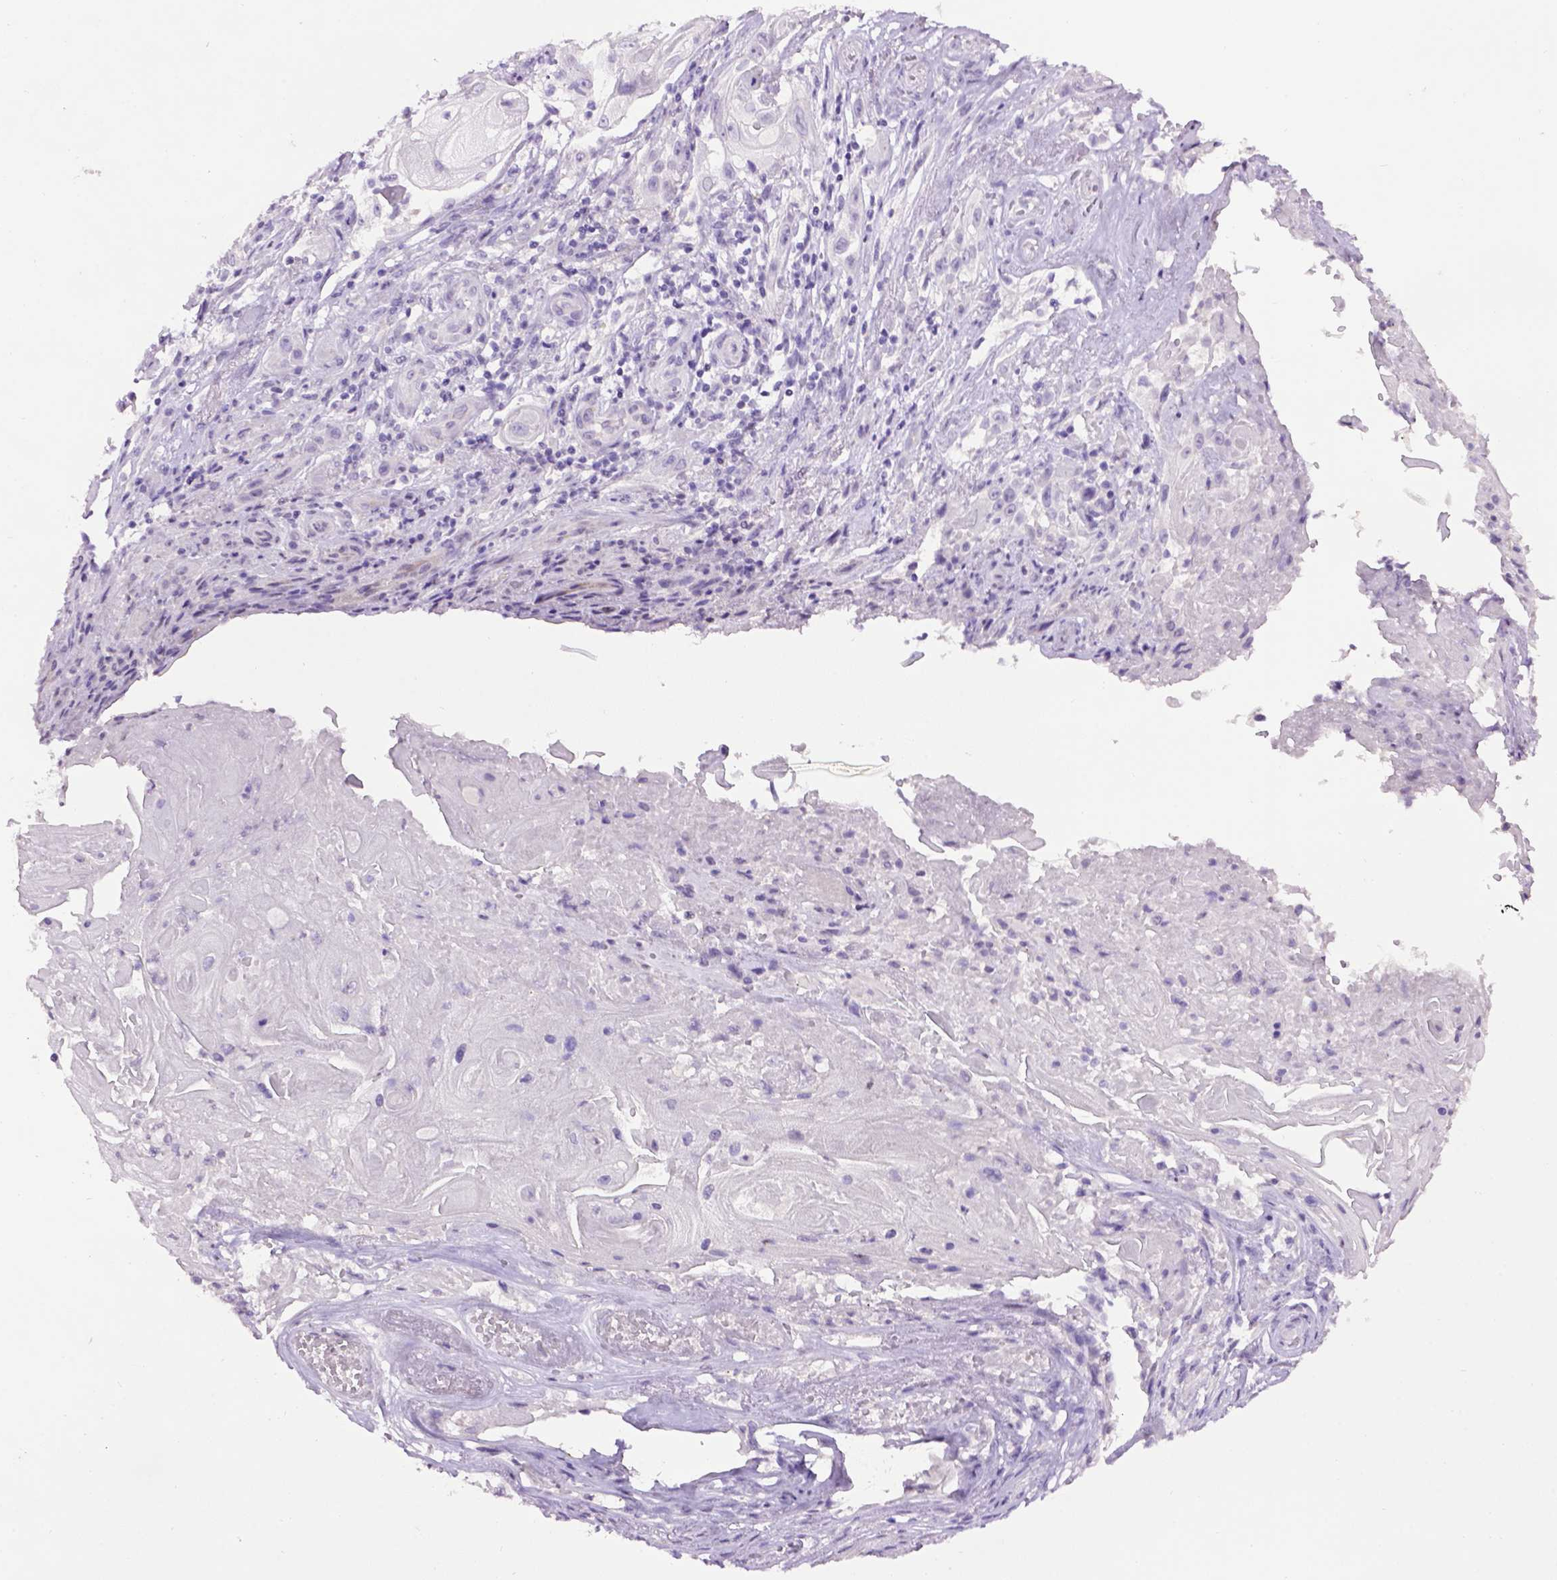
{"staining": {"intensity": "negative", "quantity": "none", "location": "none"}, "tissue": "skin cancer", "cell_type": "Tumor cells", "image_type": "cancer", "snomed": [{"axis": "morphology", "description": "Squamous cell carcinoma, NOS"}, {"axis": "topography", "description": "Skin"}], "caption": "Immunohistochemistry image of neoplastic tissue: human skin cancer (squamous cell carcinoma) stained with DAB (3,3'-diaminobenzidine) demonstrates no significant protein positivity in tumor cells.", "gene": "TH", "patient": {"sex": "male", "age": 62}}